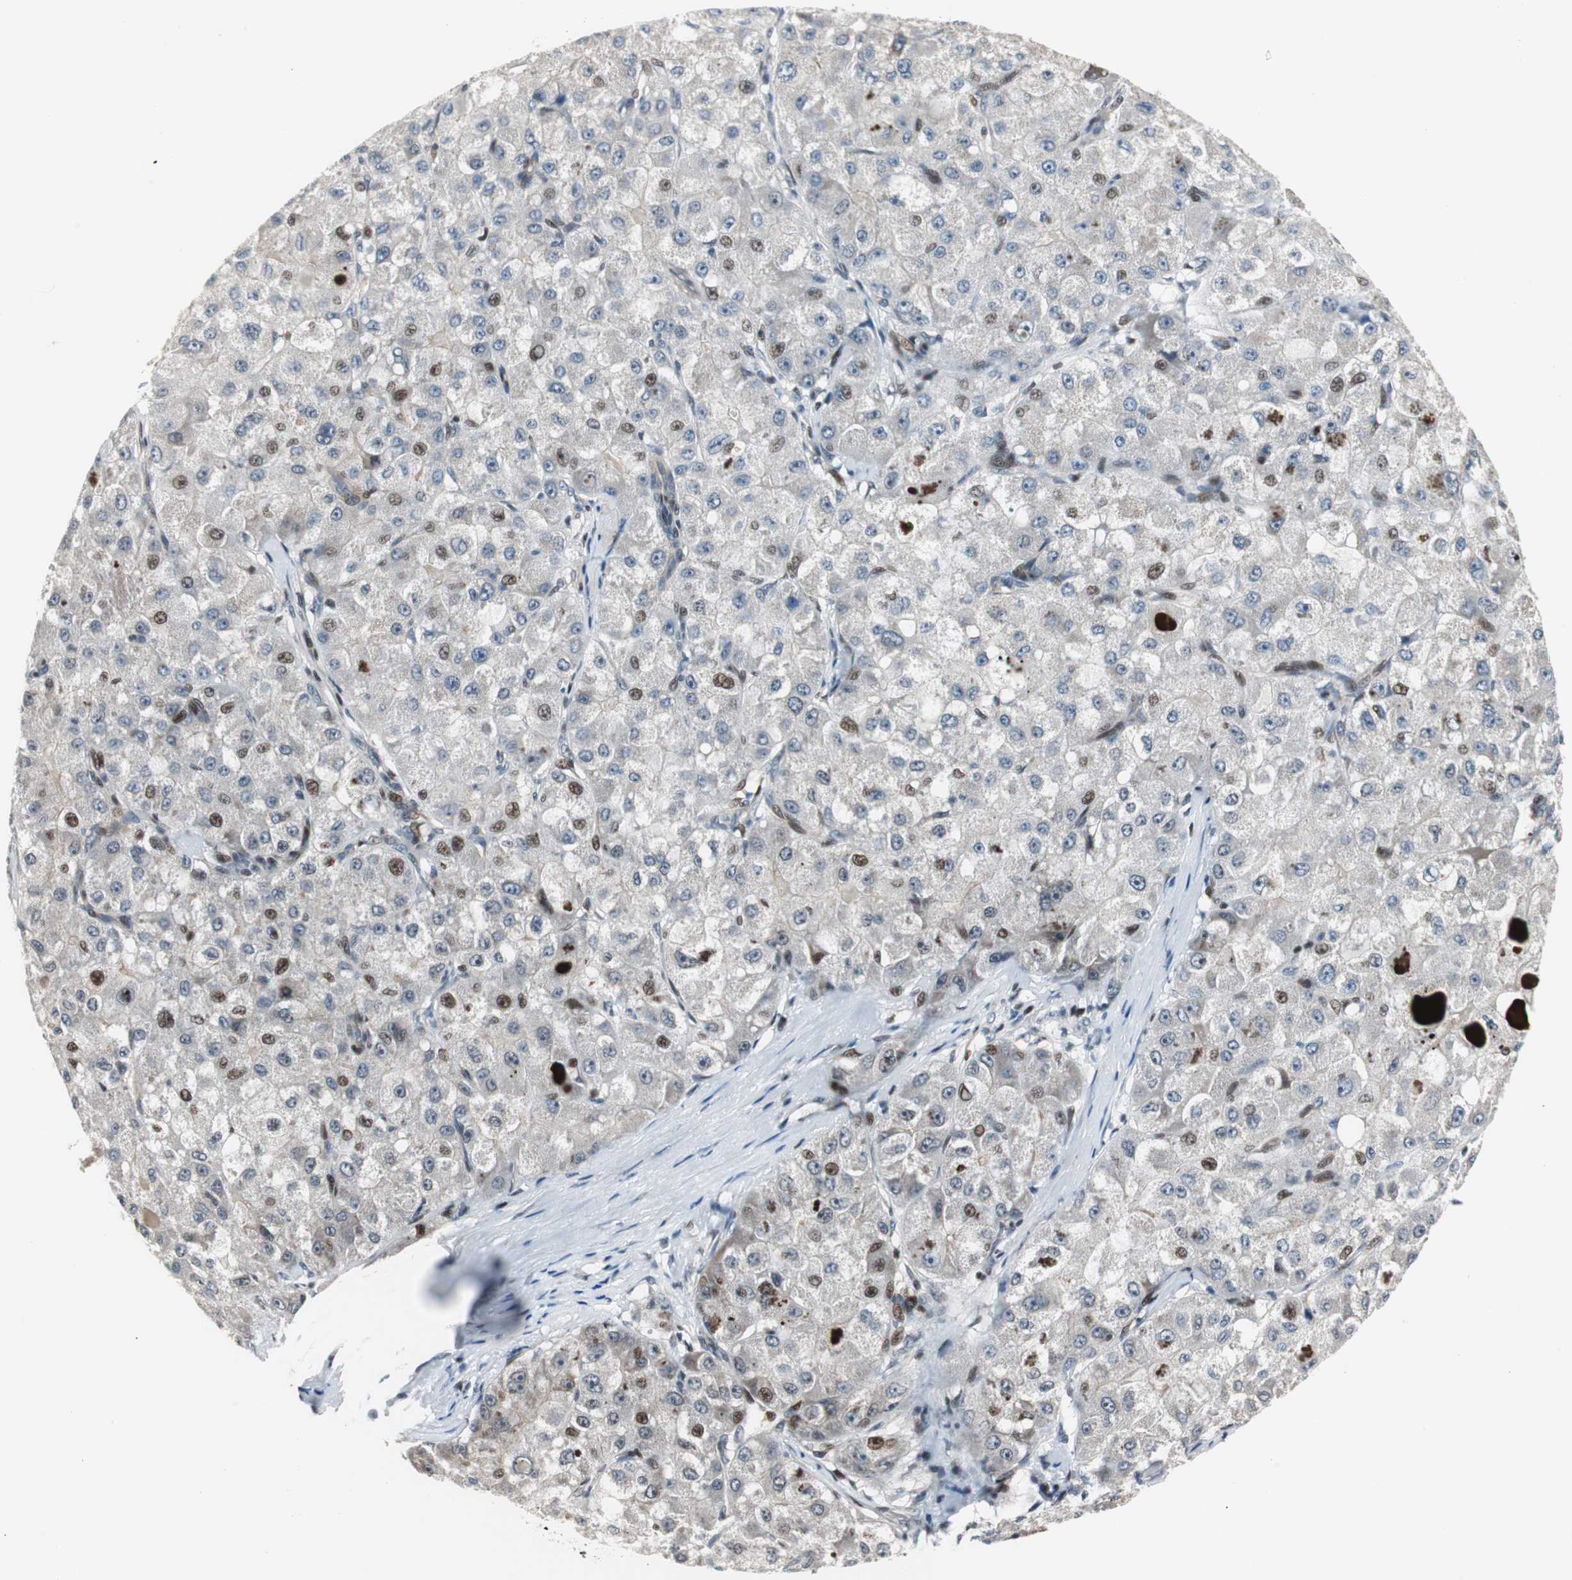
{"staining": {"intensity": "moderate", "quantity": "<25%", "location": "nuclear"}, "tissue": "liver cancer", "cell_type": "Tumor cells", "image_type": "cancer", "snomed": [{"axis": "morphology", "description": "Carcinoma, Hepatocellular, NOS"}, {"axis": "topography", "description": "Liver"}], "caption": "This is an image of immunohistochemistry (IHC) staining of liver hepatocellular carcinoma, which shows moderate positivity in the nuclear of tumor cells.", "gene": "RAD1", "patient": {"sex": "male", "age": 80}}